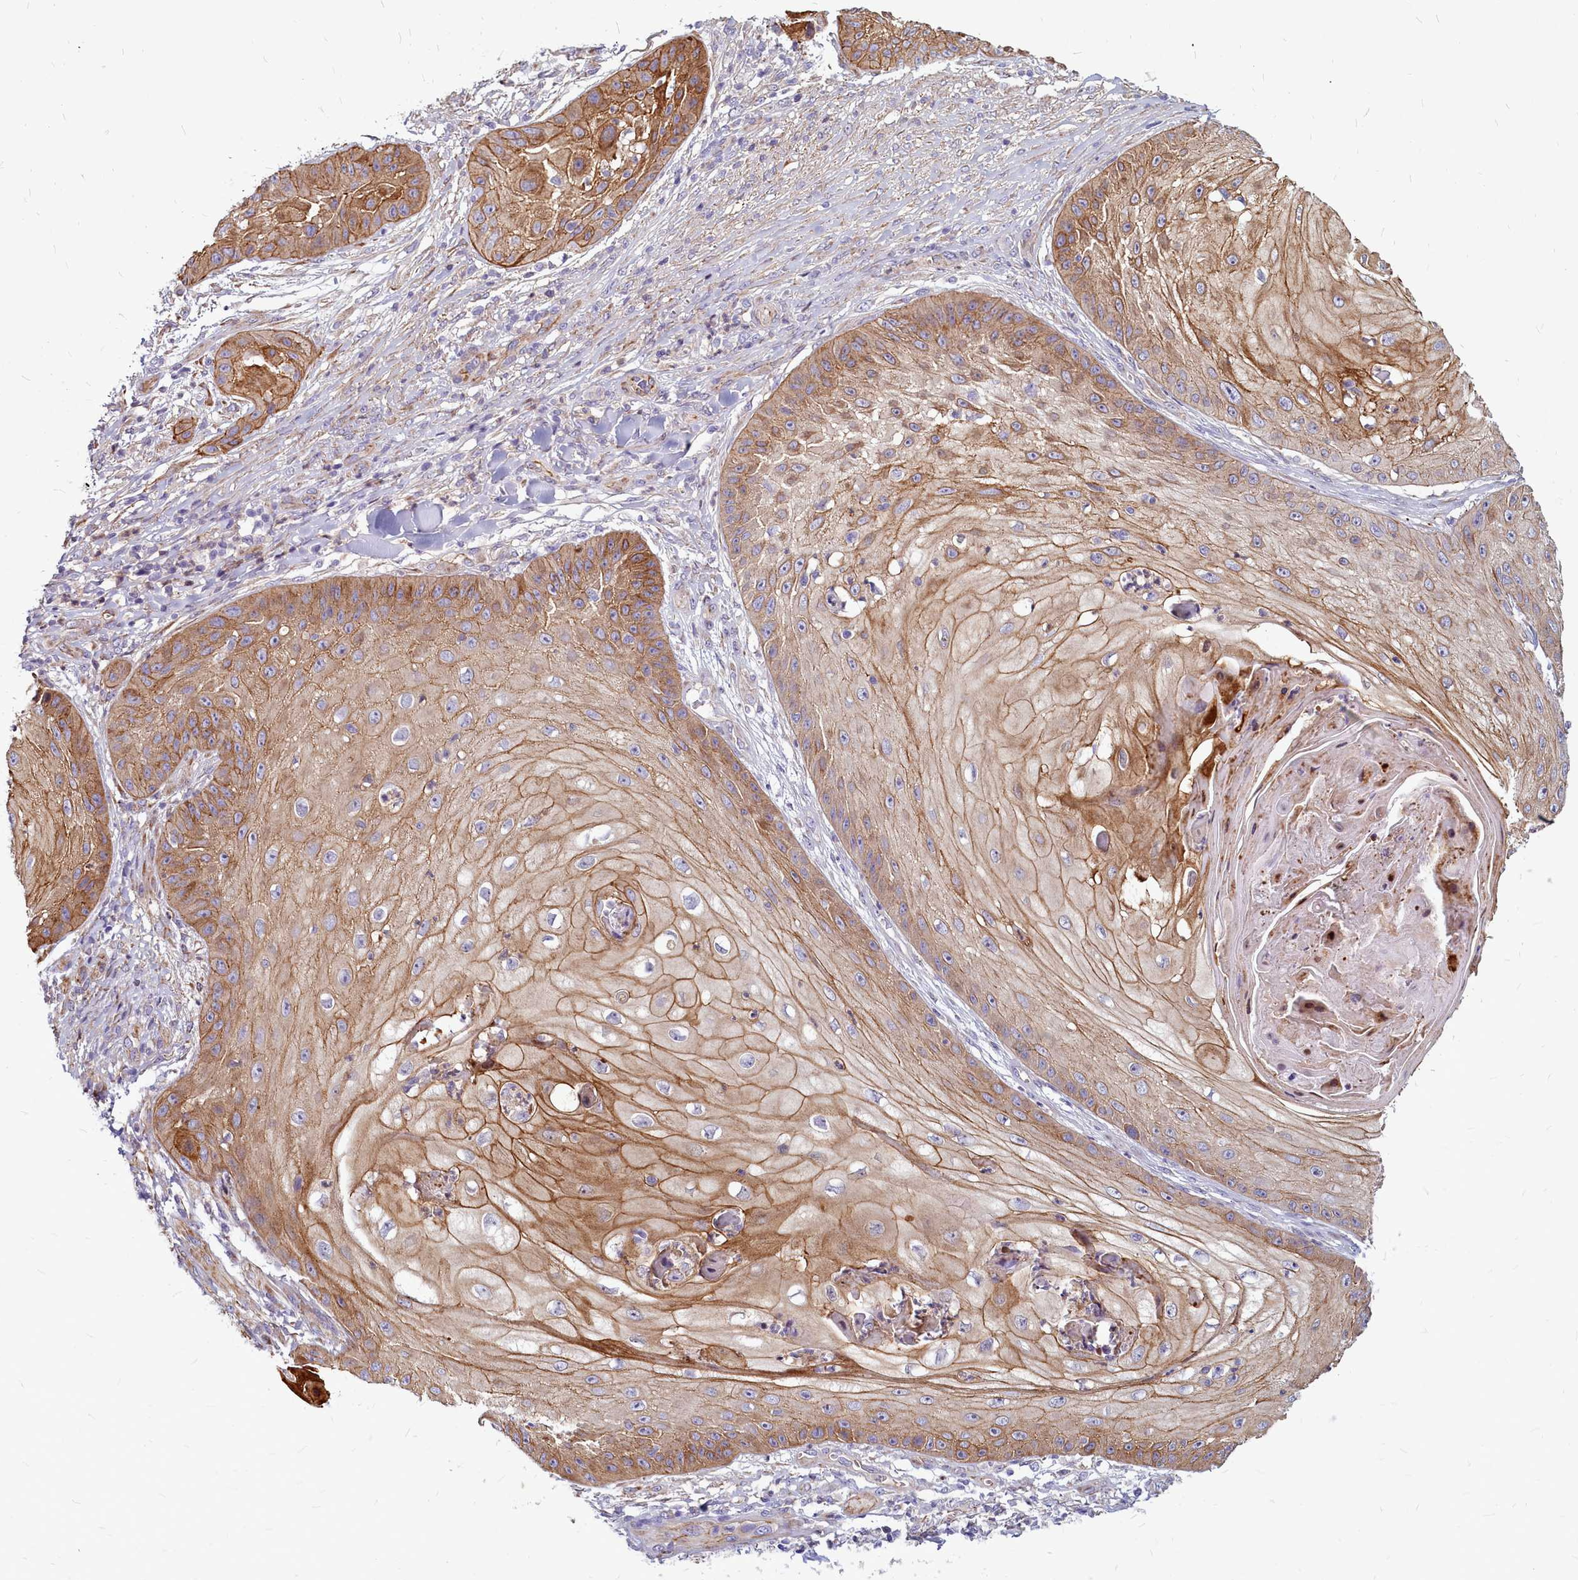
{"staining": {"intensity": "moderate", "quantity": ">75%", "location": "cytoplasmic/membranous"}, "tissue": "skin cancer", "cell_type": "Tumor cells", "image_type": "cancer", "snomed": [{"axis": "morphology", "description": "Squamous cell carcinoma, NOS"}, {"axis": "topography", "description": "Skin"}], "caption": "Approximately >75% of tumor cells in skin cancer (squamous cell carcinoma) demonstrate moderate cytoplasmic/membranous protein staining as visualized by brown immunohistochemical staining.", "gene": "TTC5", "patient": {"sex": "male", "age": 70}}